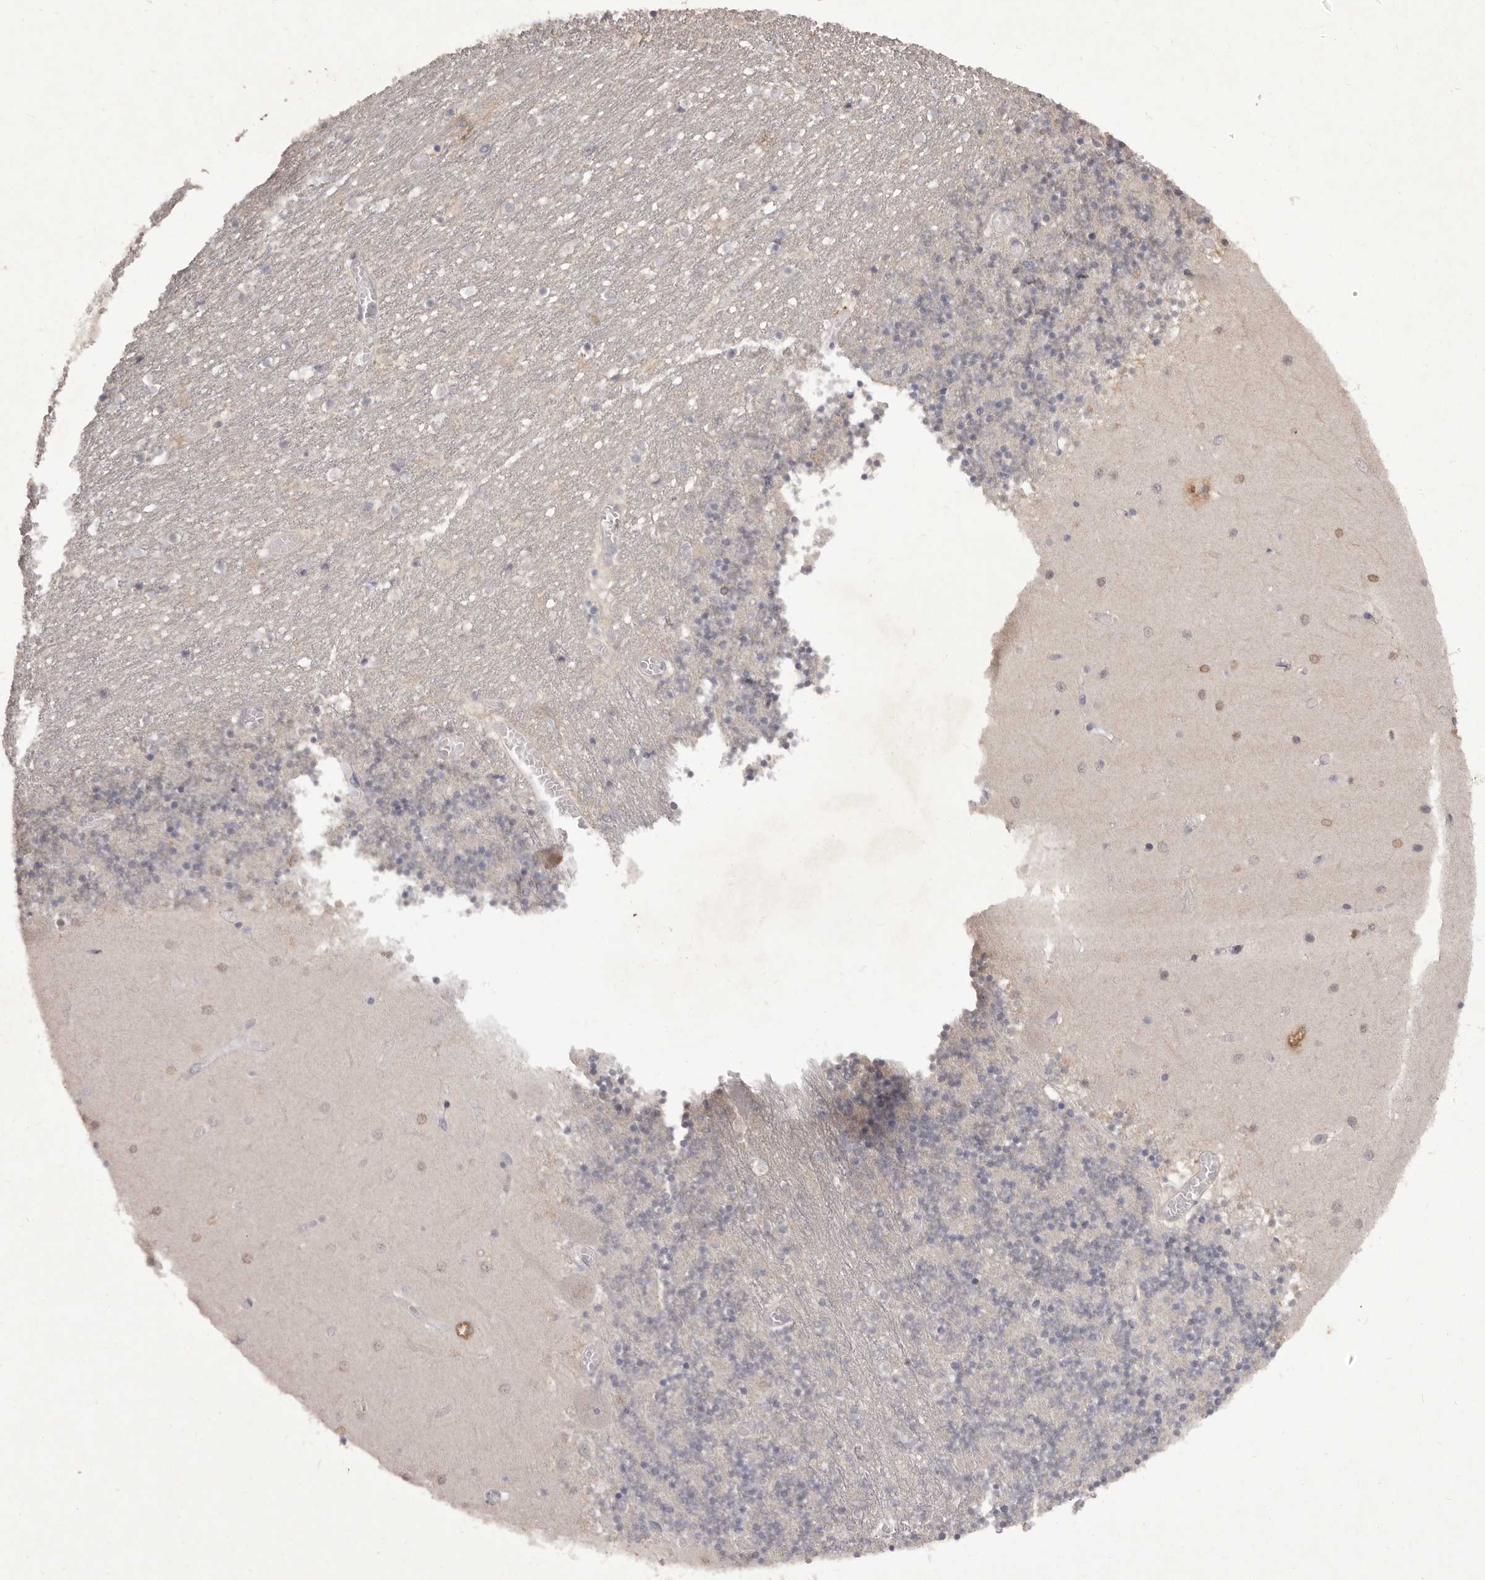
{"staining": {"intensity": "negative", "quantity": "none", "location": "none"}, "tissue": "cerebellum", "cell_type": "Cells in granular layer", "image_type": "normal", "snomed": [{"axis": "morphology", "description": "Normal tissue, NOS"}, {"axis": "topography", "description": "Cerebellum"}], "caption": "Immunohistochemistry of normal human cerebellum reveals no positivity in cells in granular layer. Brightfield microscopy of IHC stained with DAB (brown) and hematoxylin (blue), captured at high magnification.", "gene": "P2RX6", "patient": {"sex": "female", "age": 28}}